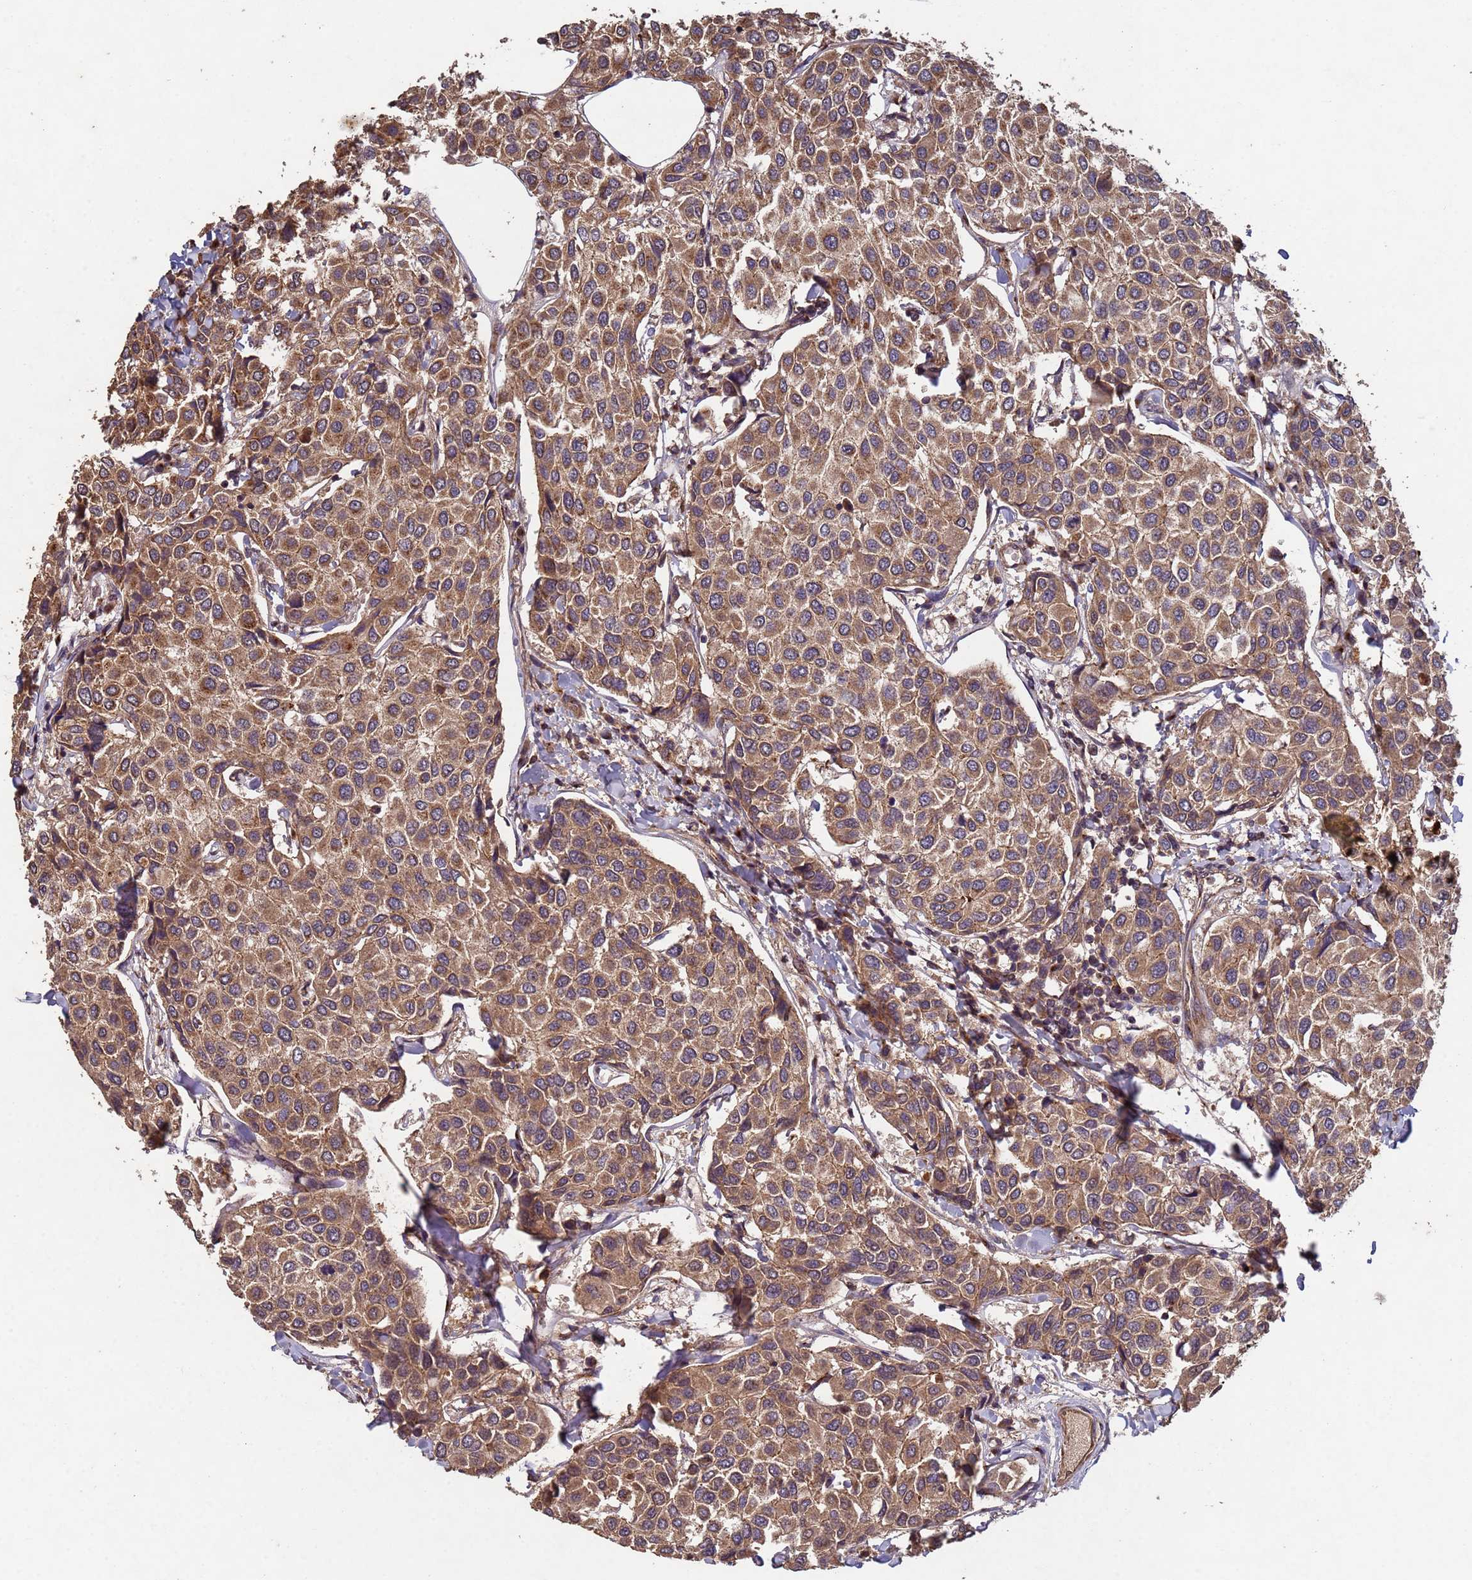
{"staining": {"intensity": "moderate", "quantity": ">75%", "location": "cytoplasmic/membranous"}, "tissue": "breast cancer", "cell_type": "Tumor cells", "image_type": "cancer", "snomed": [{"axis": "morphology", "description": "Duct carcinoma"}, {"axis": "topography", "description": "Breast"}], "caption": "An IHC histopathology image of neoplastic tissue is shown. Protein staining in brown highlights moderate cytoplasmic/membranous positivity in breast intraductal carcinoma within tumor cells. The staining was performed using DAB to visualize the protein expression in brown, while the nuclei were stained in blue with hematoxylin (Magnification: 20x).", "gene": "FASTKD1", "patient": {"sex": "female", "age": 55}}